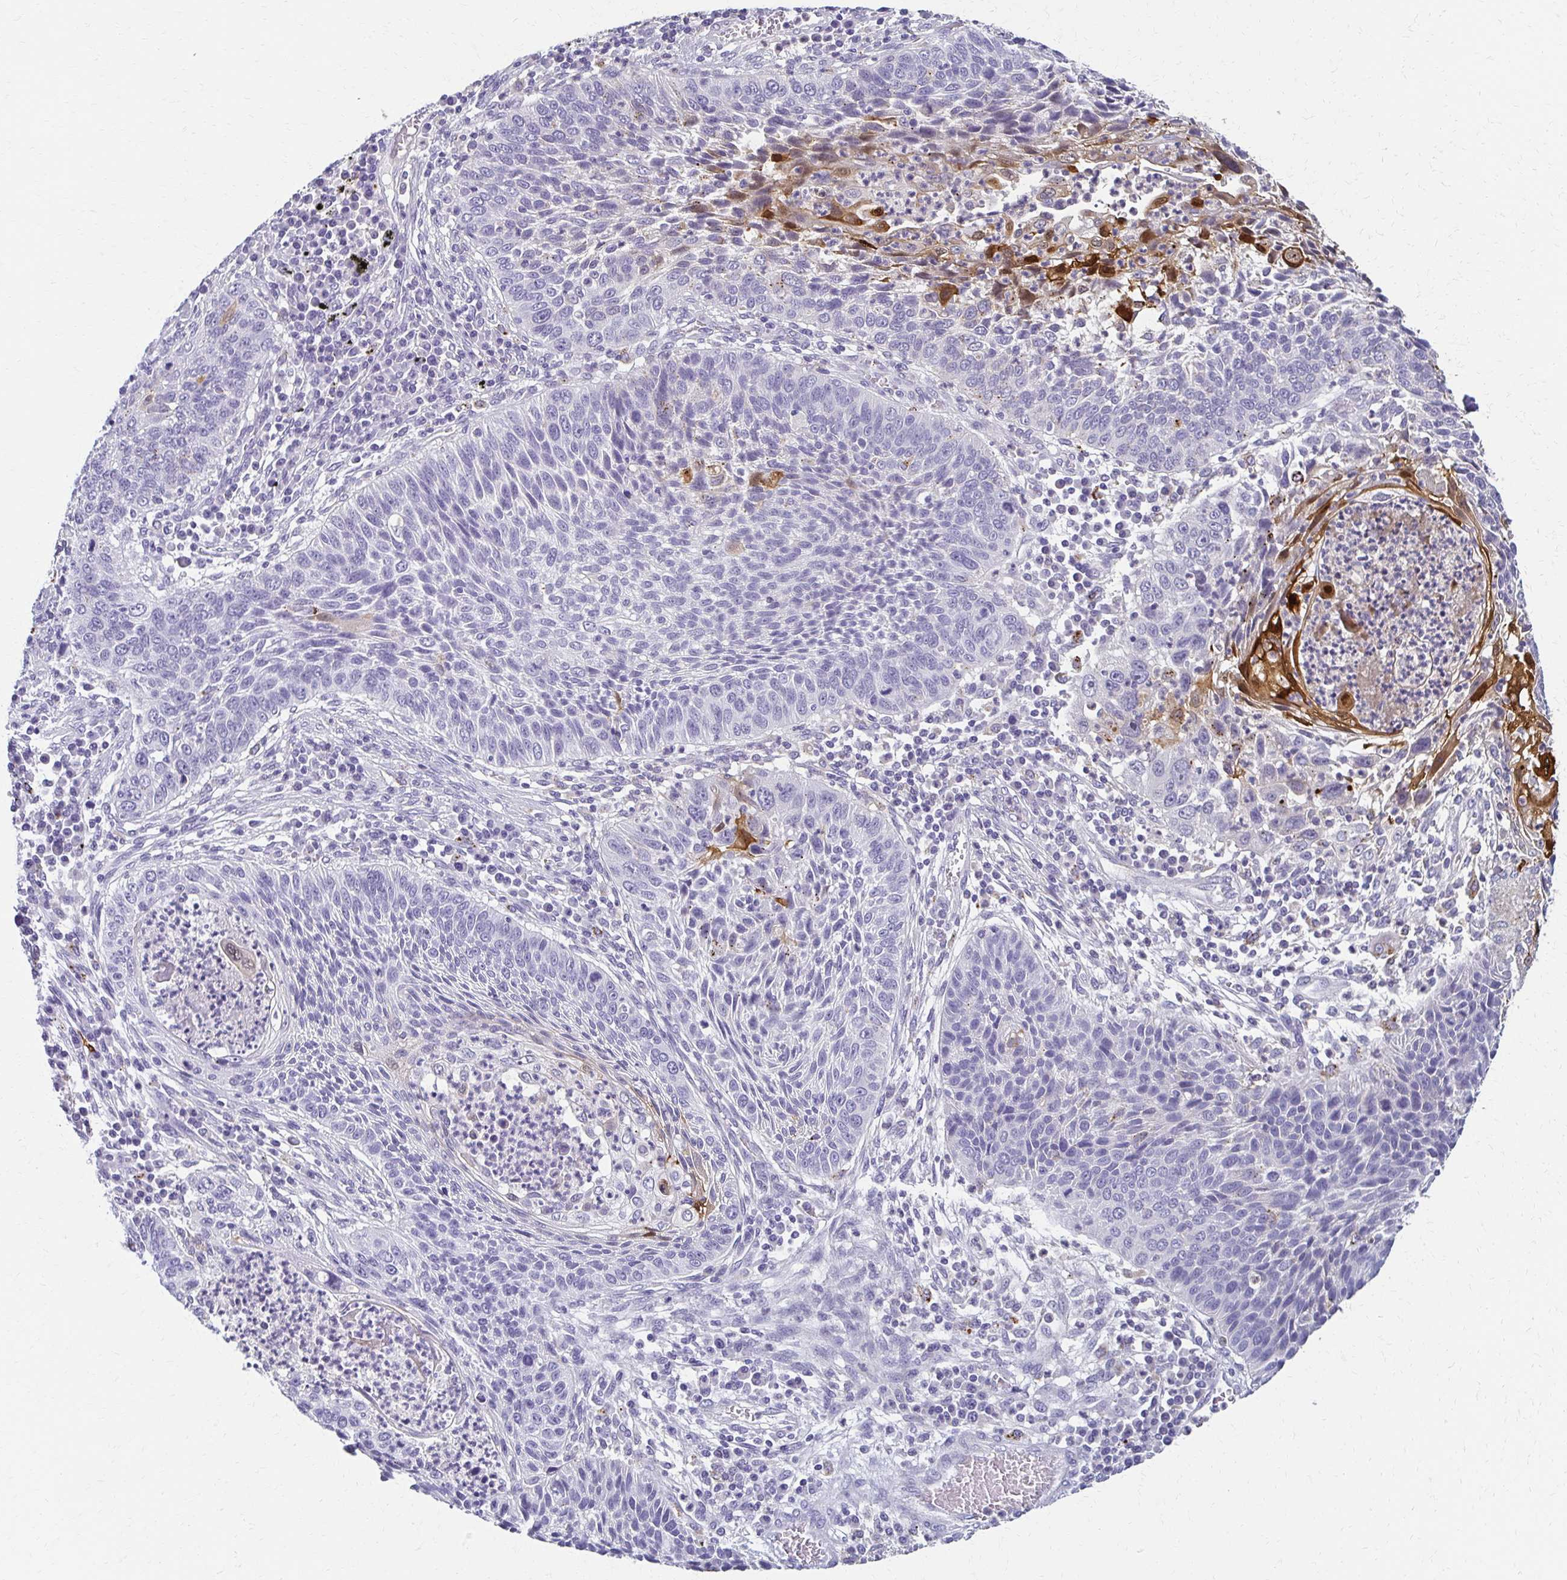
{"staining": {"intensity": "negative", "quantity": "none", "location": "none"}, "tissue": "lung cancer", "cell_type": "Tumor cells", "image_type": "cancer", "snomed": [{"axis": "morphology", "description": "Squamous cell carcinoma, NOS"}, {"axis": "morphology", "description": "Squamous cell carcinoma, metastatic, NOS"}, {"axis": "topography", "description": "Lung"}, {"axis": "topography", "description": "Pleura, NOS"}], "caption": "Lung squamous cell carcinoma was stained to show a protein in brown. There is no significant positivity in tumor cells.", "gene": "BBS12", "patient": {"sex": "male", "age": 72}}